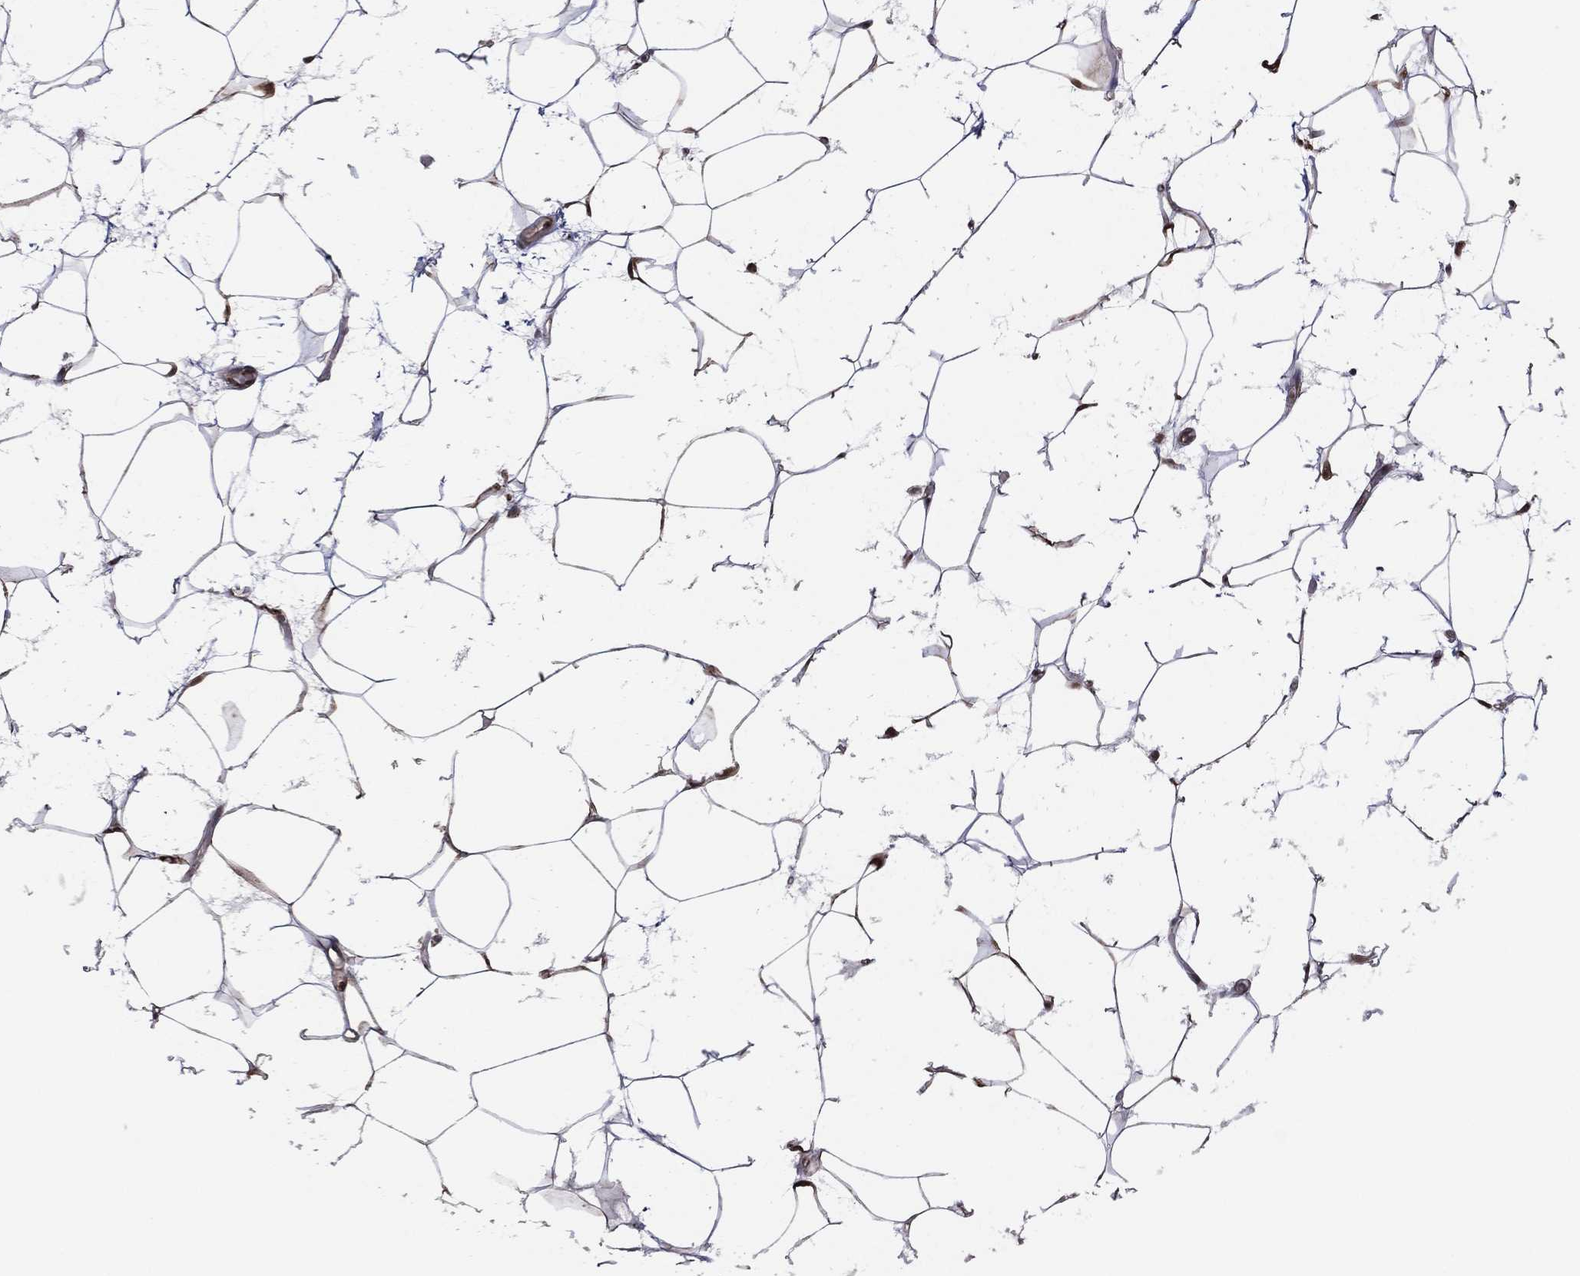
{"staining": {"intensity": "negative", "quantity": "none", "location": "none"}, "tissue": "adipose tissue", "cell_type": "Adipocytes", "image_type": "normal", "snomed": [{"axis": "morphology", "description": "Normal tissue, NOS"}, {"axis": "topography", "description": "Breast"}], "caption": "DAB immunohistochemical staining of unremarkable adipose tissue demonstrates no significant positivity in adipocytes.", "gene": "ICOSLG", "patient": {"sex": "female", "age": 49}}